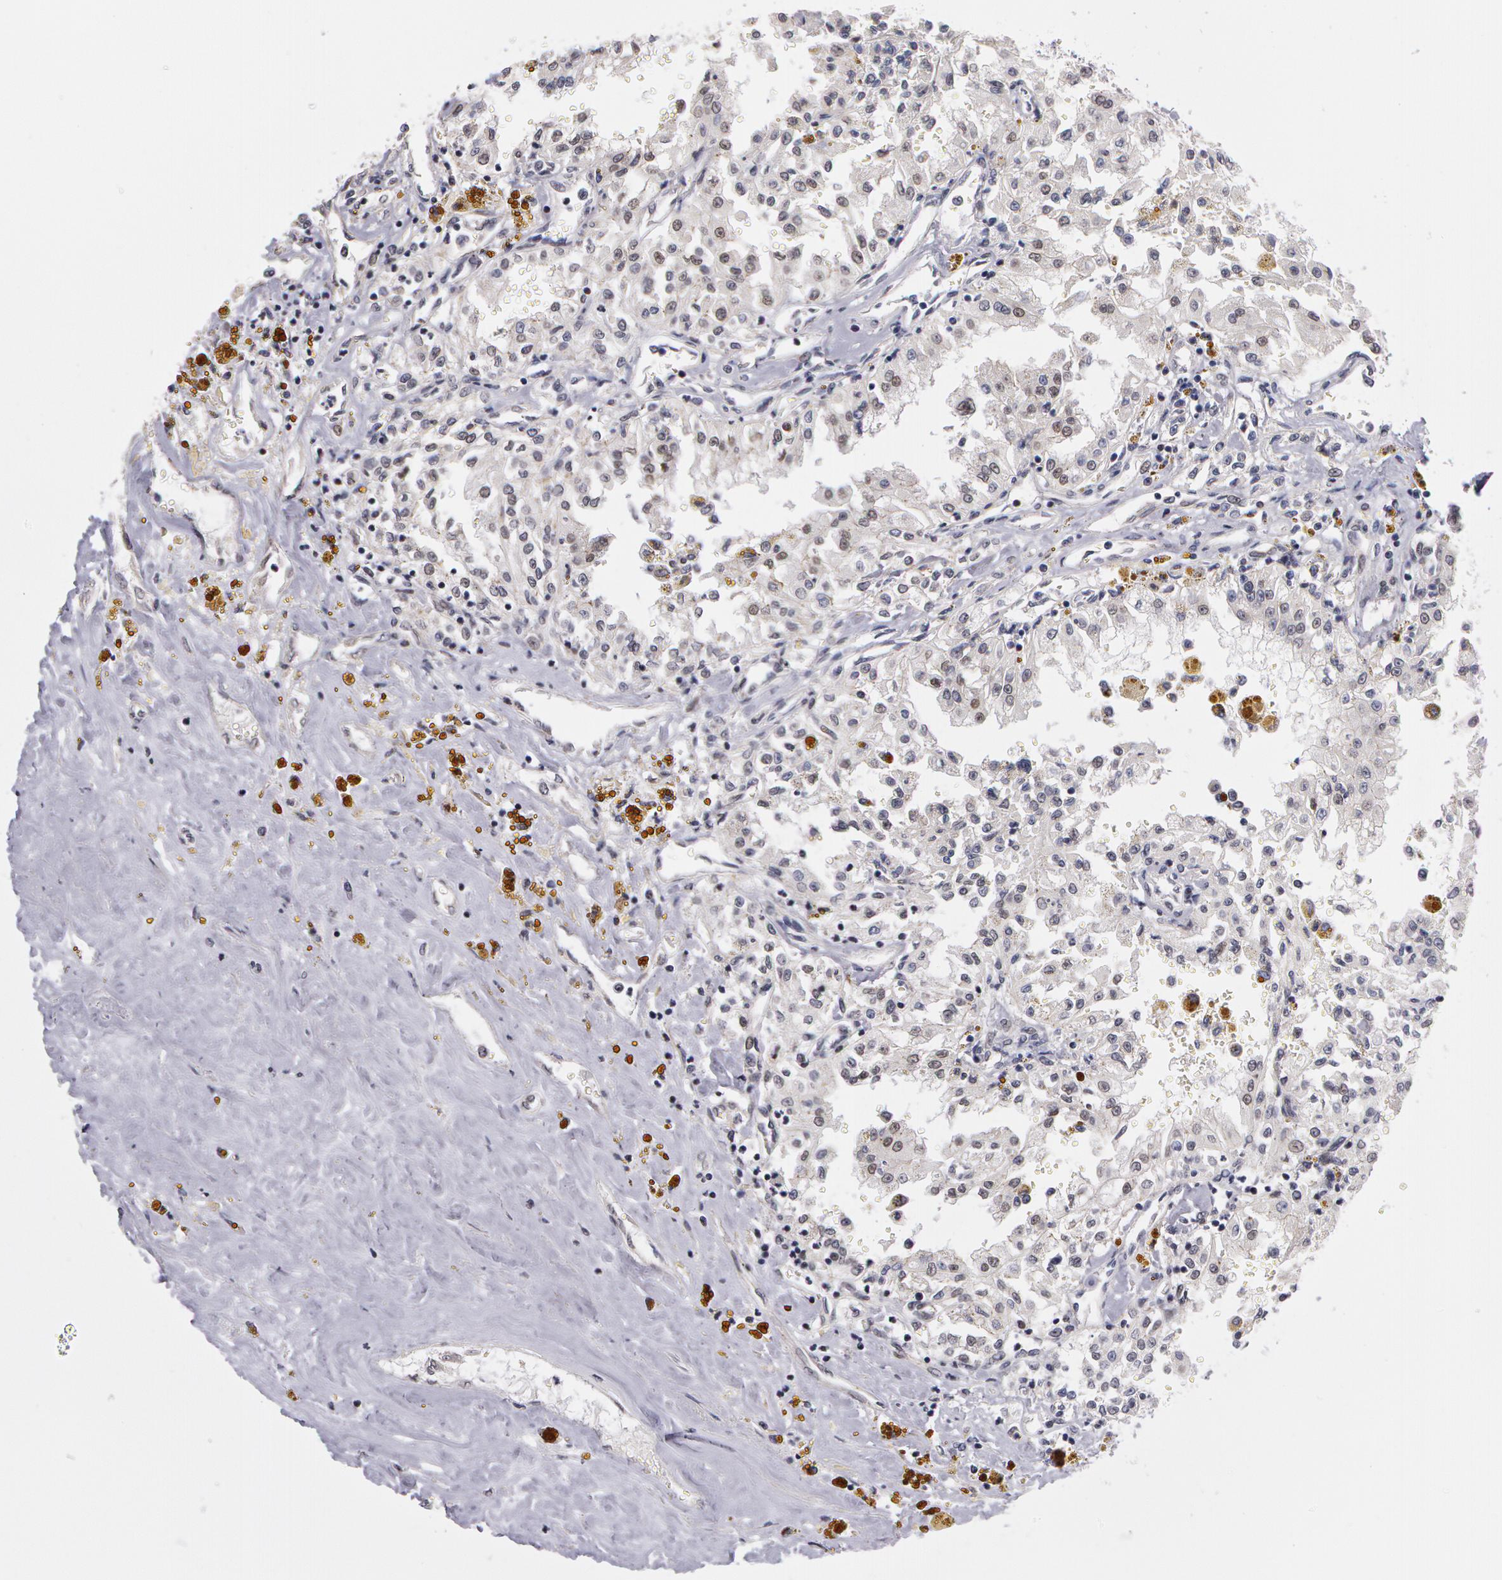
{"staining": {"intensity": "negative", "quantity": "none", "location": "none"}, "tissue": "renal cancer", "cell_type": "Tumor cells", "image_type": "cancer", "snomed": [{"axis": "morphology", "description": "Adenocarcinoma, NOS"}, {"axis": "topography", "description": "Kidney"}], "caption": "Tumor cells are negative for protein expression in human renal cancer (adenocarcinoma).", "gene": "PRICKLE1", "patient": {"sex": "male", "age": 78}}